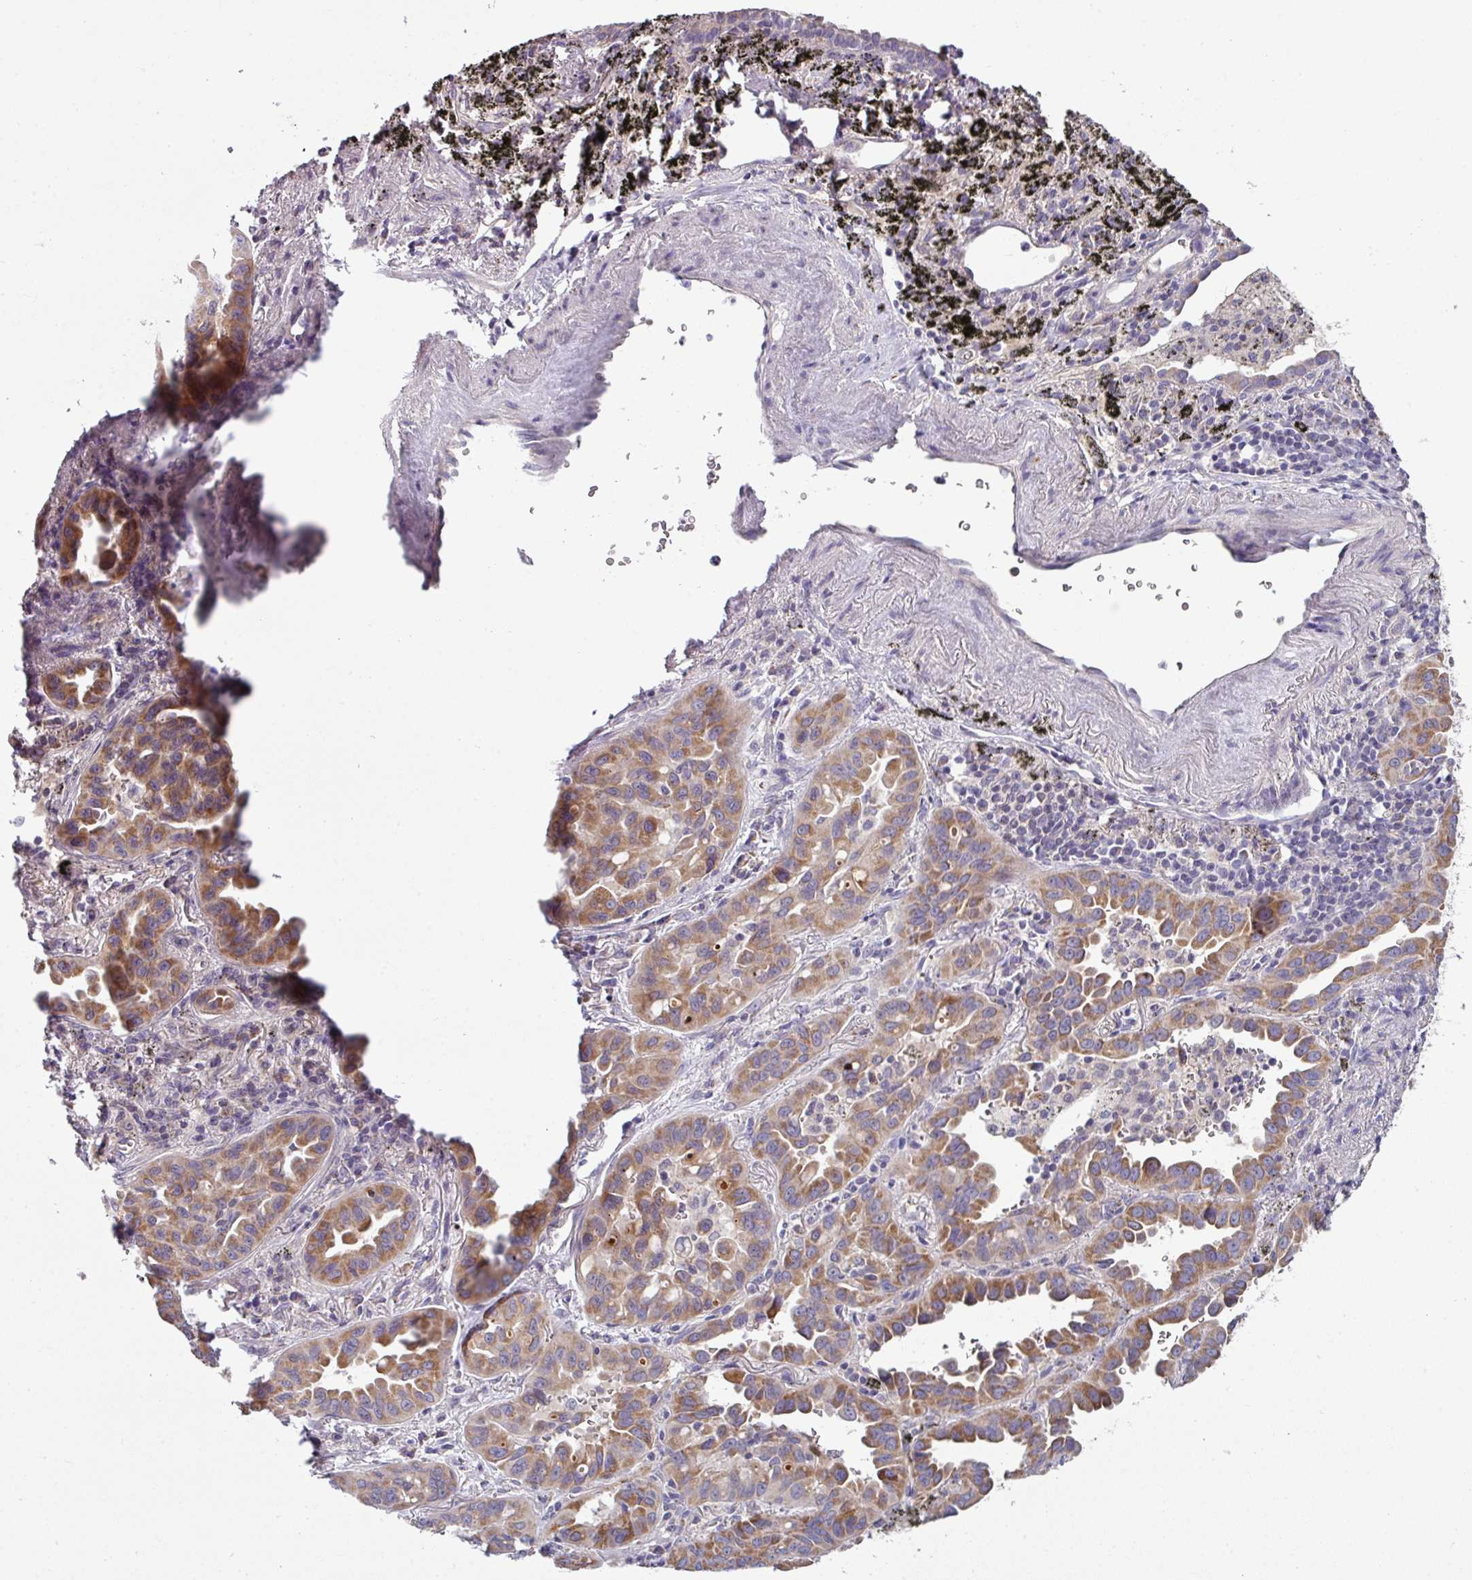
{"staining": {"intensity": "moderate", "quantity": ">75%", "location": "cytoplasmic/membranous"}, "tissue": "lung cancer", "cell_type": "Tumor cells", "image_type": "cancer", "snomed": [{"axis": "morphology", "description": "Adenocarcinoma, NOS"}, {"axis": "topography", "description": "Lung"}], "caption": "Protein staining of lung cancer (adenocarcinoma) tissue shows moderate cytoplasmic/membranous staining in approximately >75% of tumor cells.", "gene": "LRRC9", "patient": {"sex": "male", "age": 68}}